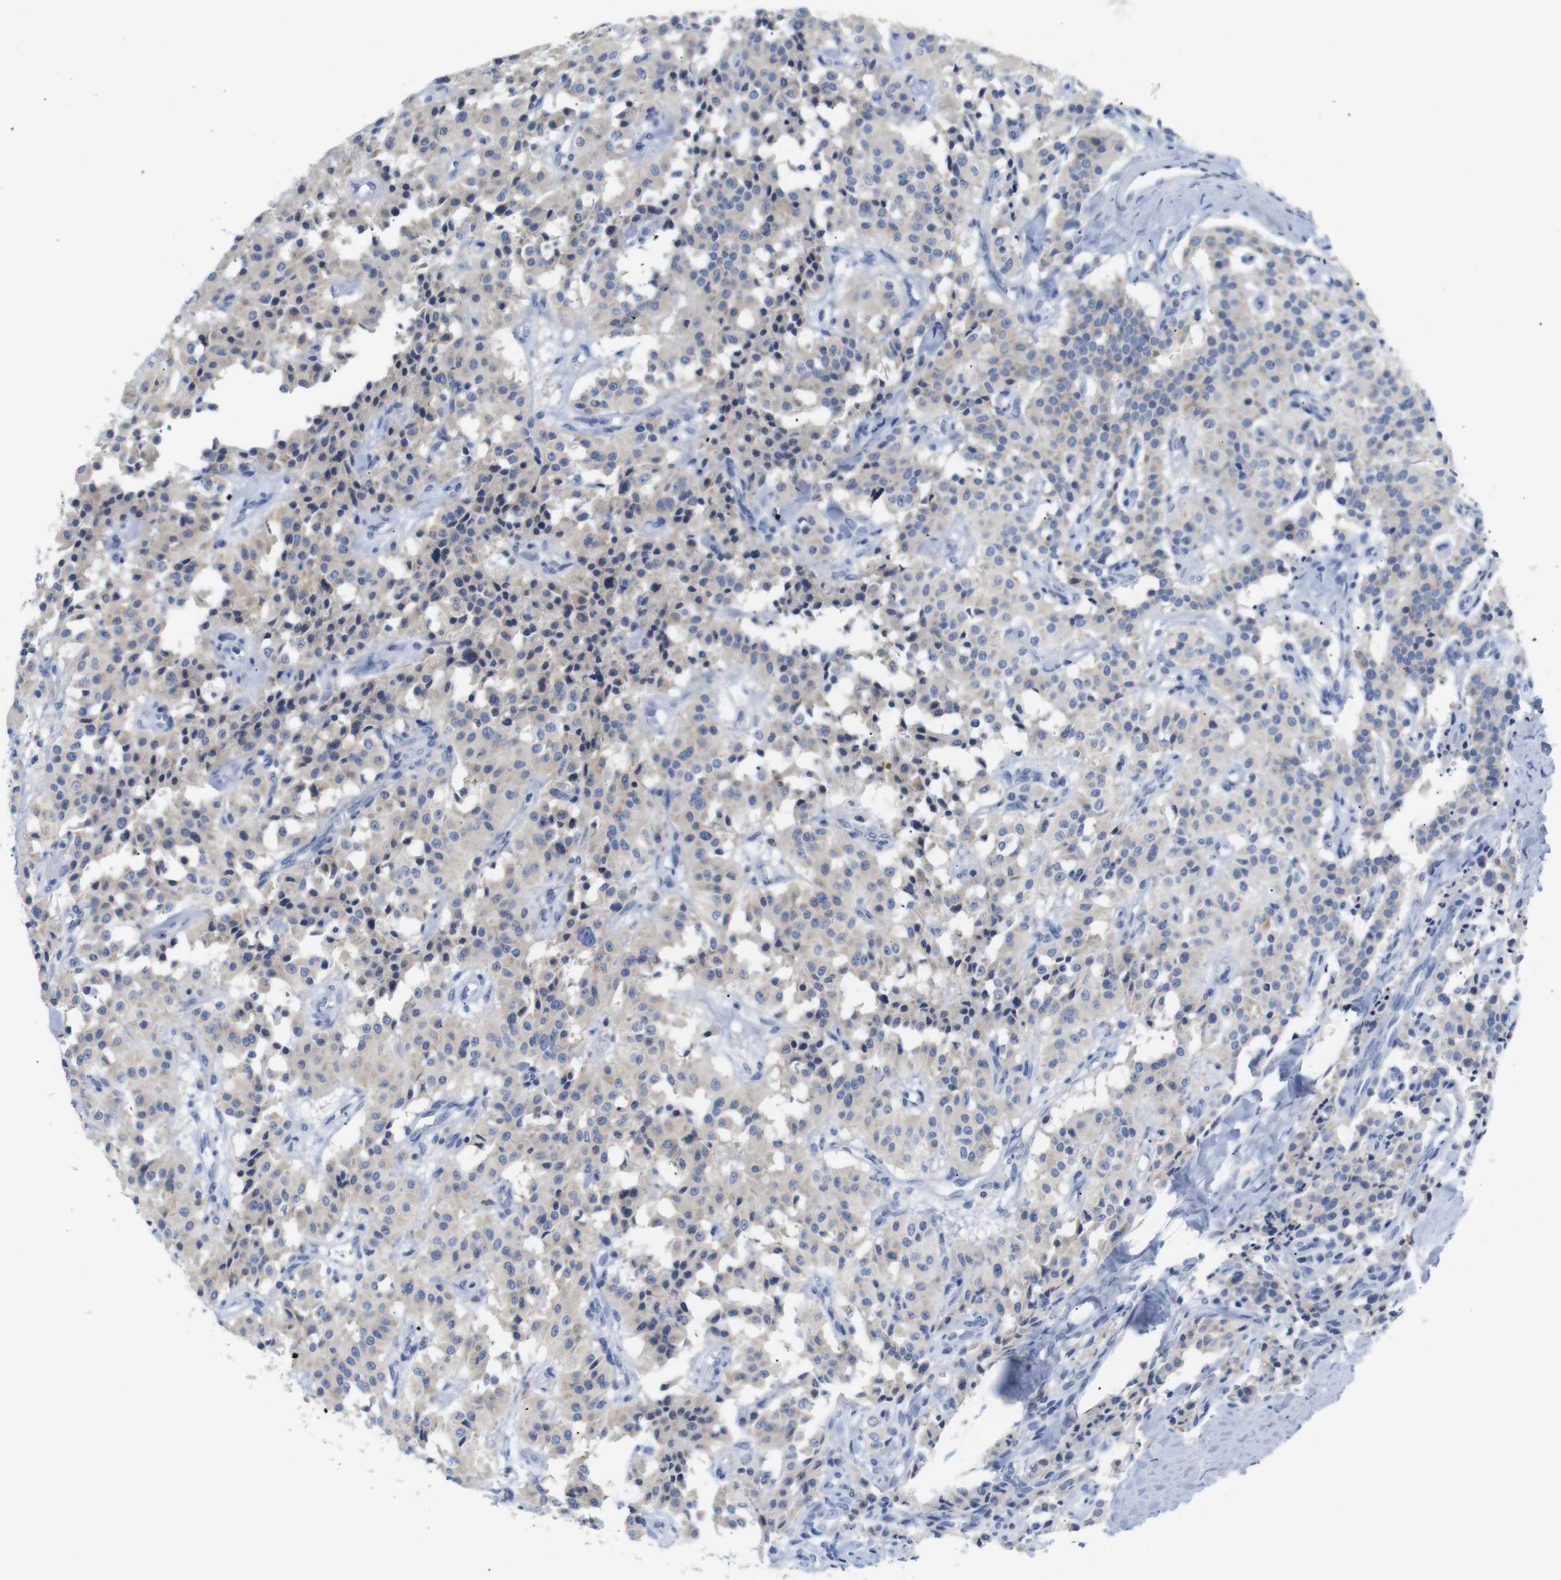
{"staining": {"intensity": "negative", "quantity": "none", "location": "none"}, "tissue": "carcinoid", "cell_type": "Tumor cells", "image_type": "cancer", "snomed": [{"axis": "morphology", "description": "Carcinoid, malignant, NOS"}, {"axis": "topography", "description": "Lung"}], "caption": "Immunohistochemistry (IHC) of carcinoid displays no positivity in tumor cells.", "gene": "NEBL", "patient": {"sex": "male", "age": 30}}